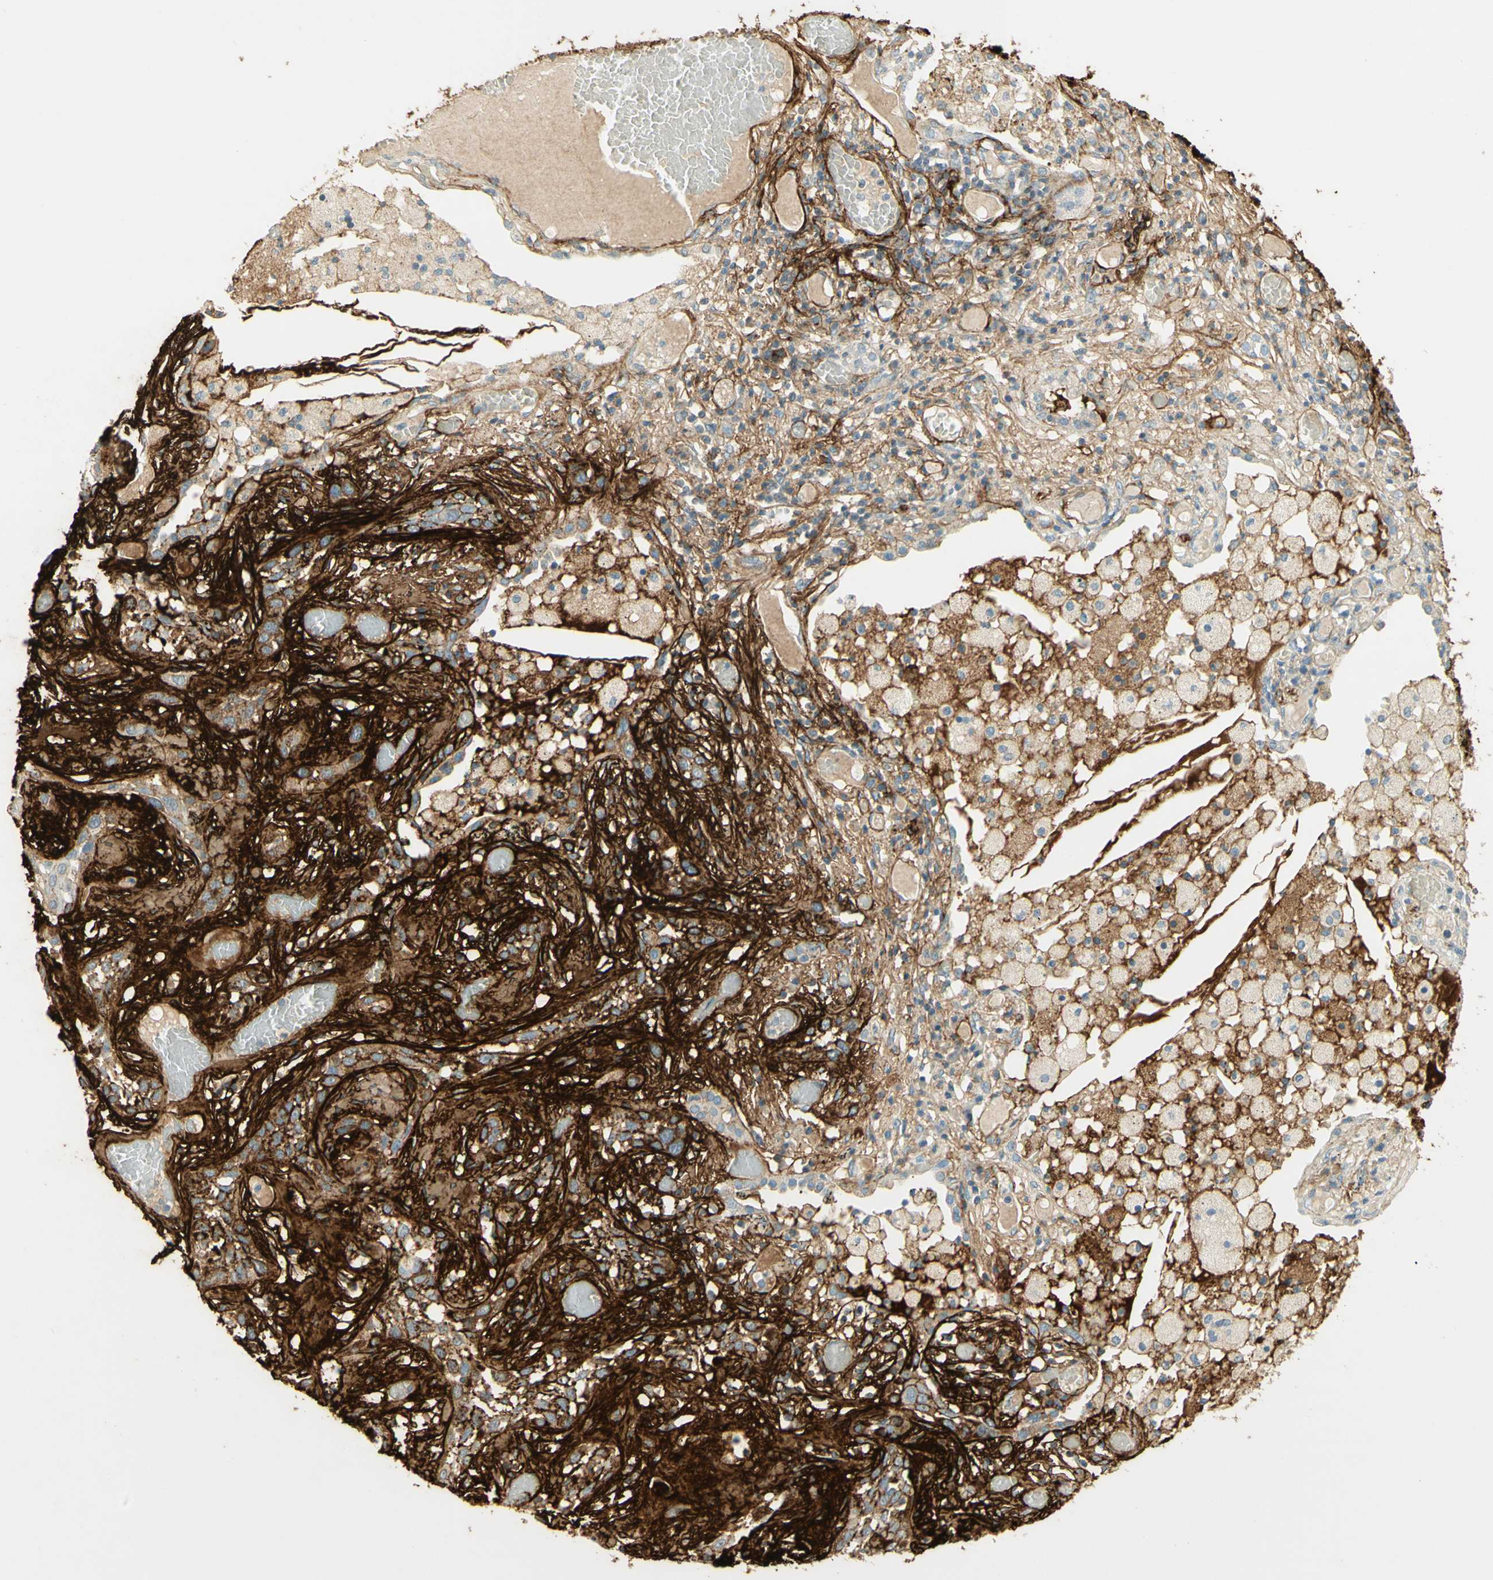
{"staining": {"intensity": "strong", "quantity": "25%-75%", "location": "cytoplasmic/membranous"}, "tissue": "lung cancer", "cell_type": "Tumor cells", "image_type": "cancer", "snomed": [{"axis": "morphology", "description": "Squamous cell carcinoma, NOS"}, {"axis": "topography", "description": "Lung"}], "caption": "An image of lung squamous cell carcinoma stained for a protein demonstrates strong cytoplasmic/membranous brown staining in tumor cells. (DAB IHC, brown staining for protein, blue staining for nuclei).", "gene": "TNN", "patient": {"sex": "male", "age": 71}}